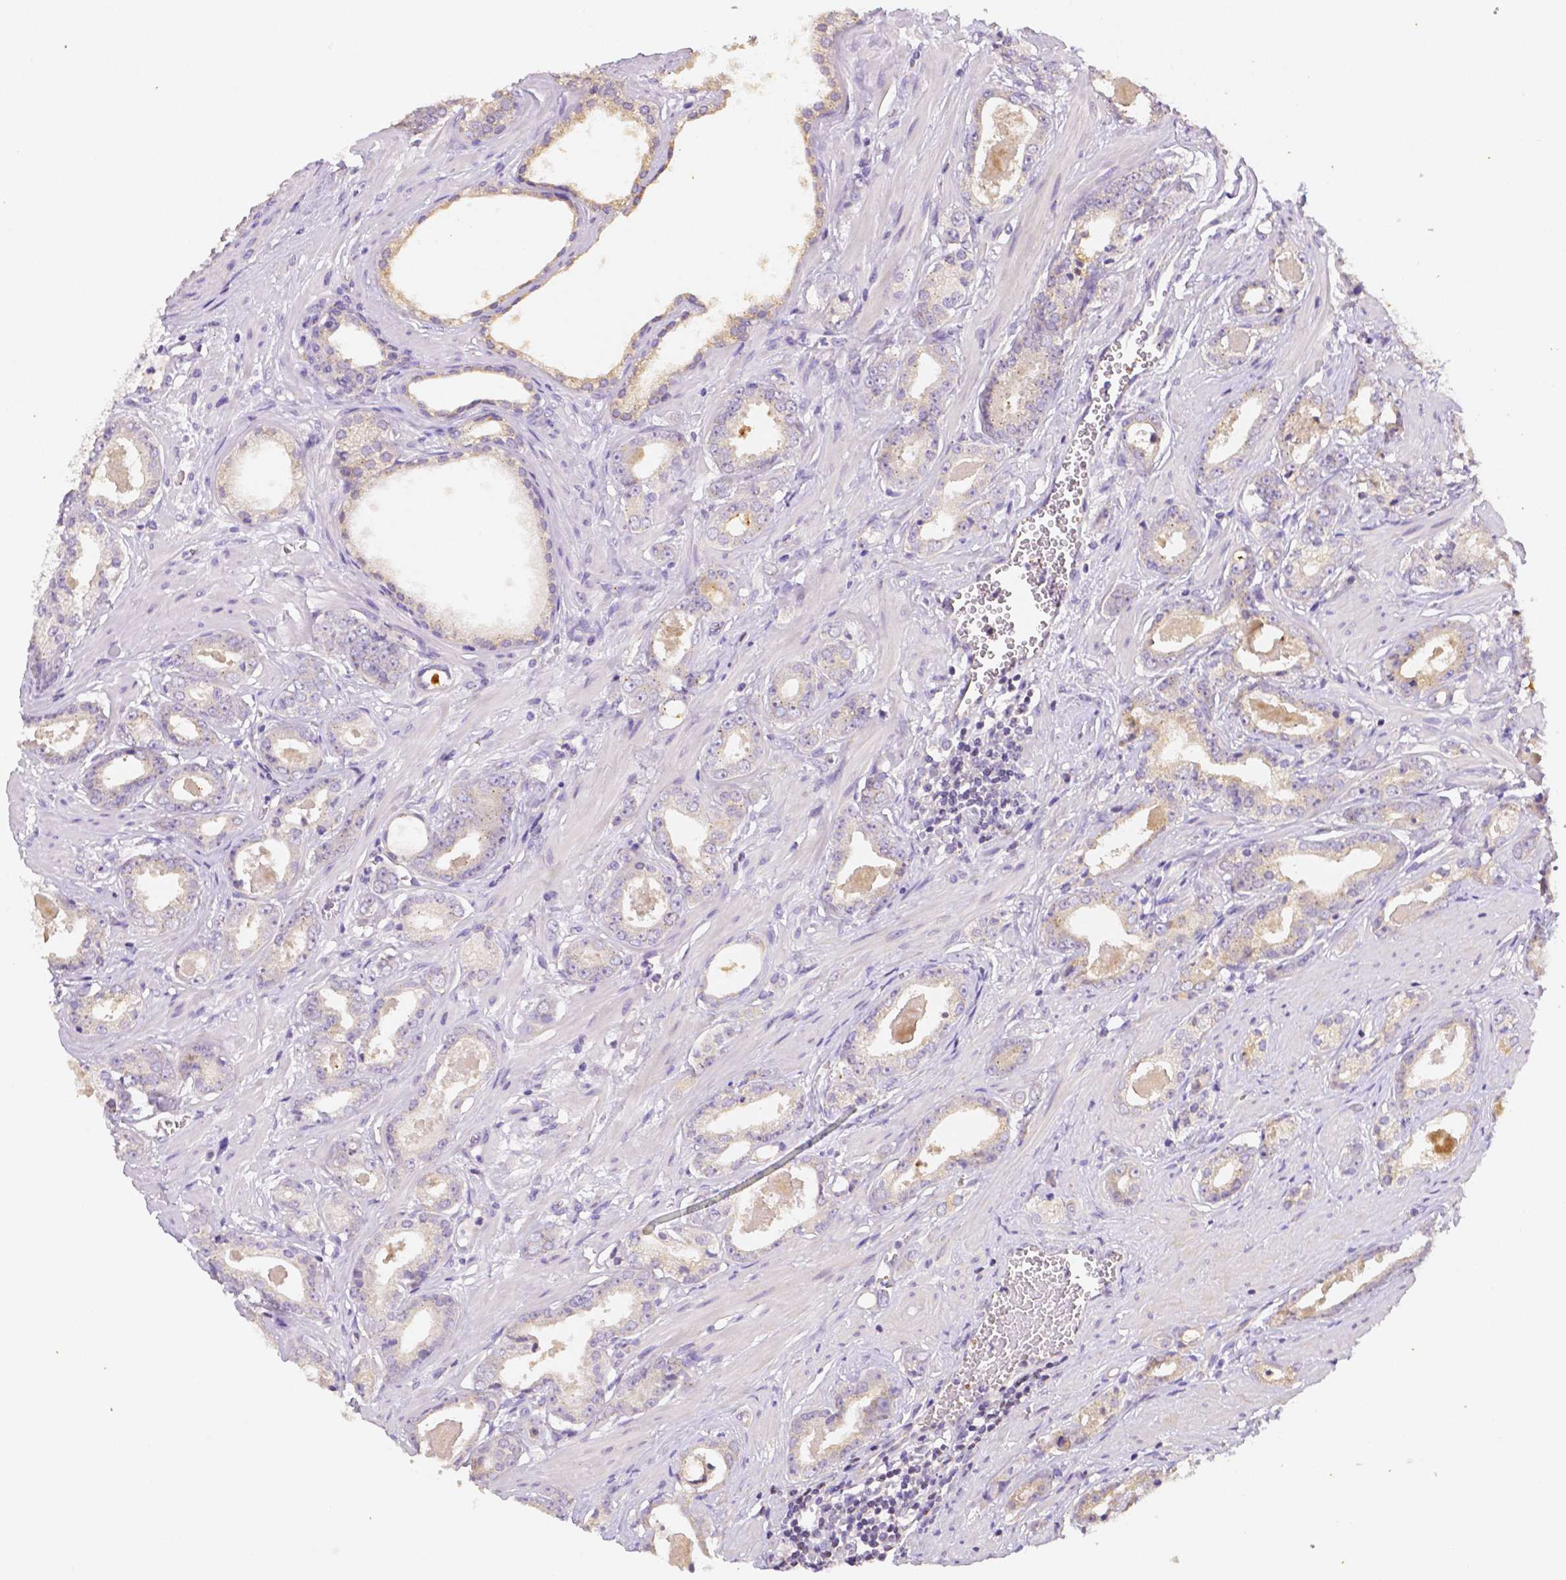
{"staining": {"intensity": "negative", "quantity": "none", "location": "none"}, "tissue": "prostate cancer", "cell_type": "Tumor cells", "image_type": "cancer", "snomed": [{"axis": "morphology", "description": "Adenocarcinoma, Low grade"}, {"axis": "topography", "description": "Prostate"}], "caption": "Human prostate cancer (adenocarcinoma (low-grade)) stained for a protein using immunohistochemistry (IHC) demonstrates no positivity in tumor cells.", "gene": "C10orf67", "patient": {"sex": "male", "age": 64}}